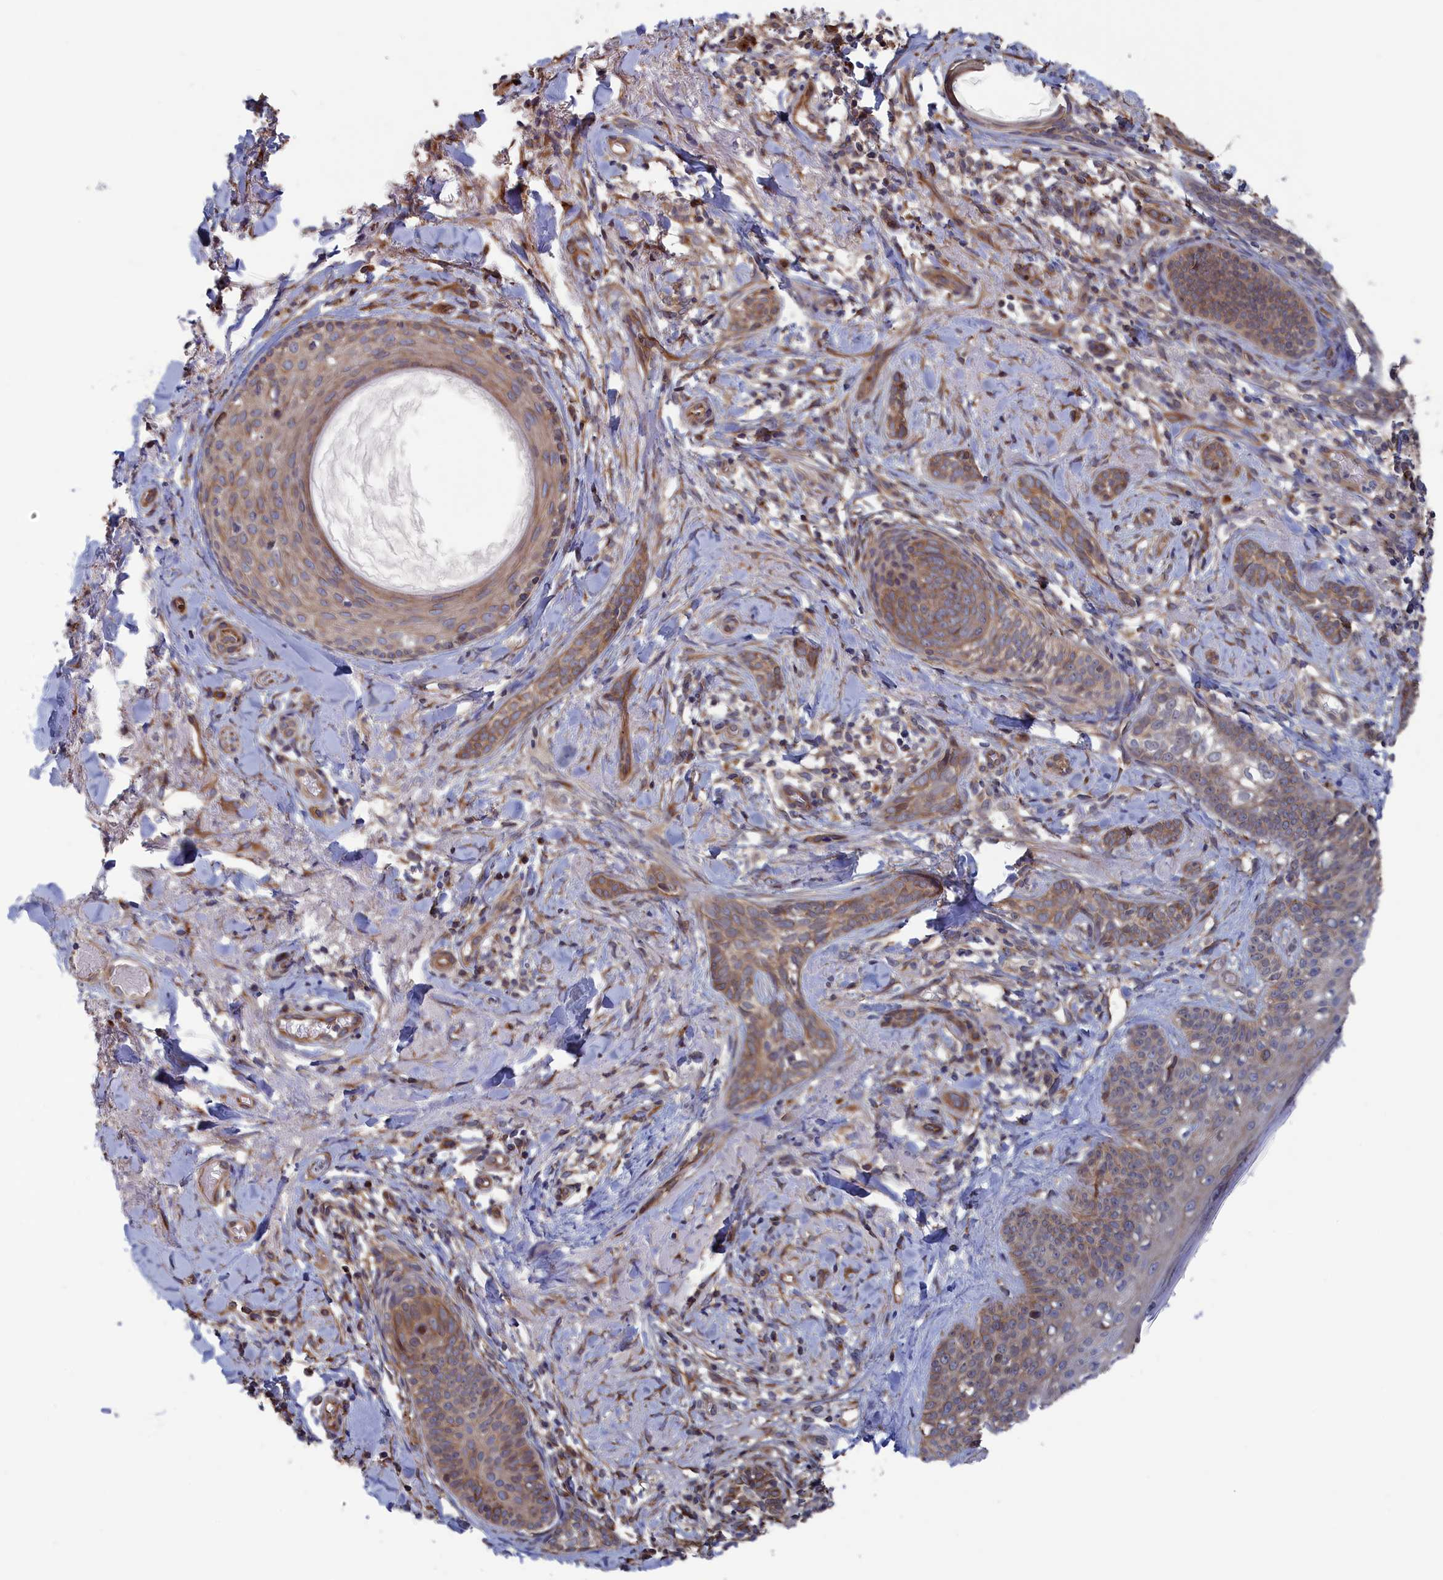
{"staining": {"intensity": "moderate", "quantity": ">75%", "location": "cytoplasmic/membranous"}, "tissue": "skin cancer", "cell_type": "Tumor cells", "image_type": "cancer", "snomed": [{"axis": "morphology", "description": "Basal cell carcinoma"}, {"axis": "topography", "description": "Skin"}], "caption": "Human skin cancer (basal cell carcinoma) stained with a brown dye reveals moderate cytoplasmic/membranous positive expression in about >75% of tumor cells.", "gene": "NUTF2", "patient": {"sex": "female", "age": 76}}